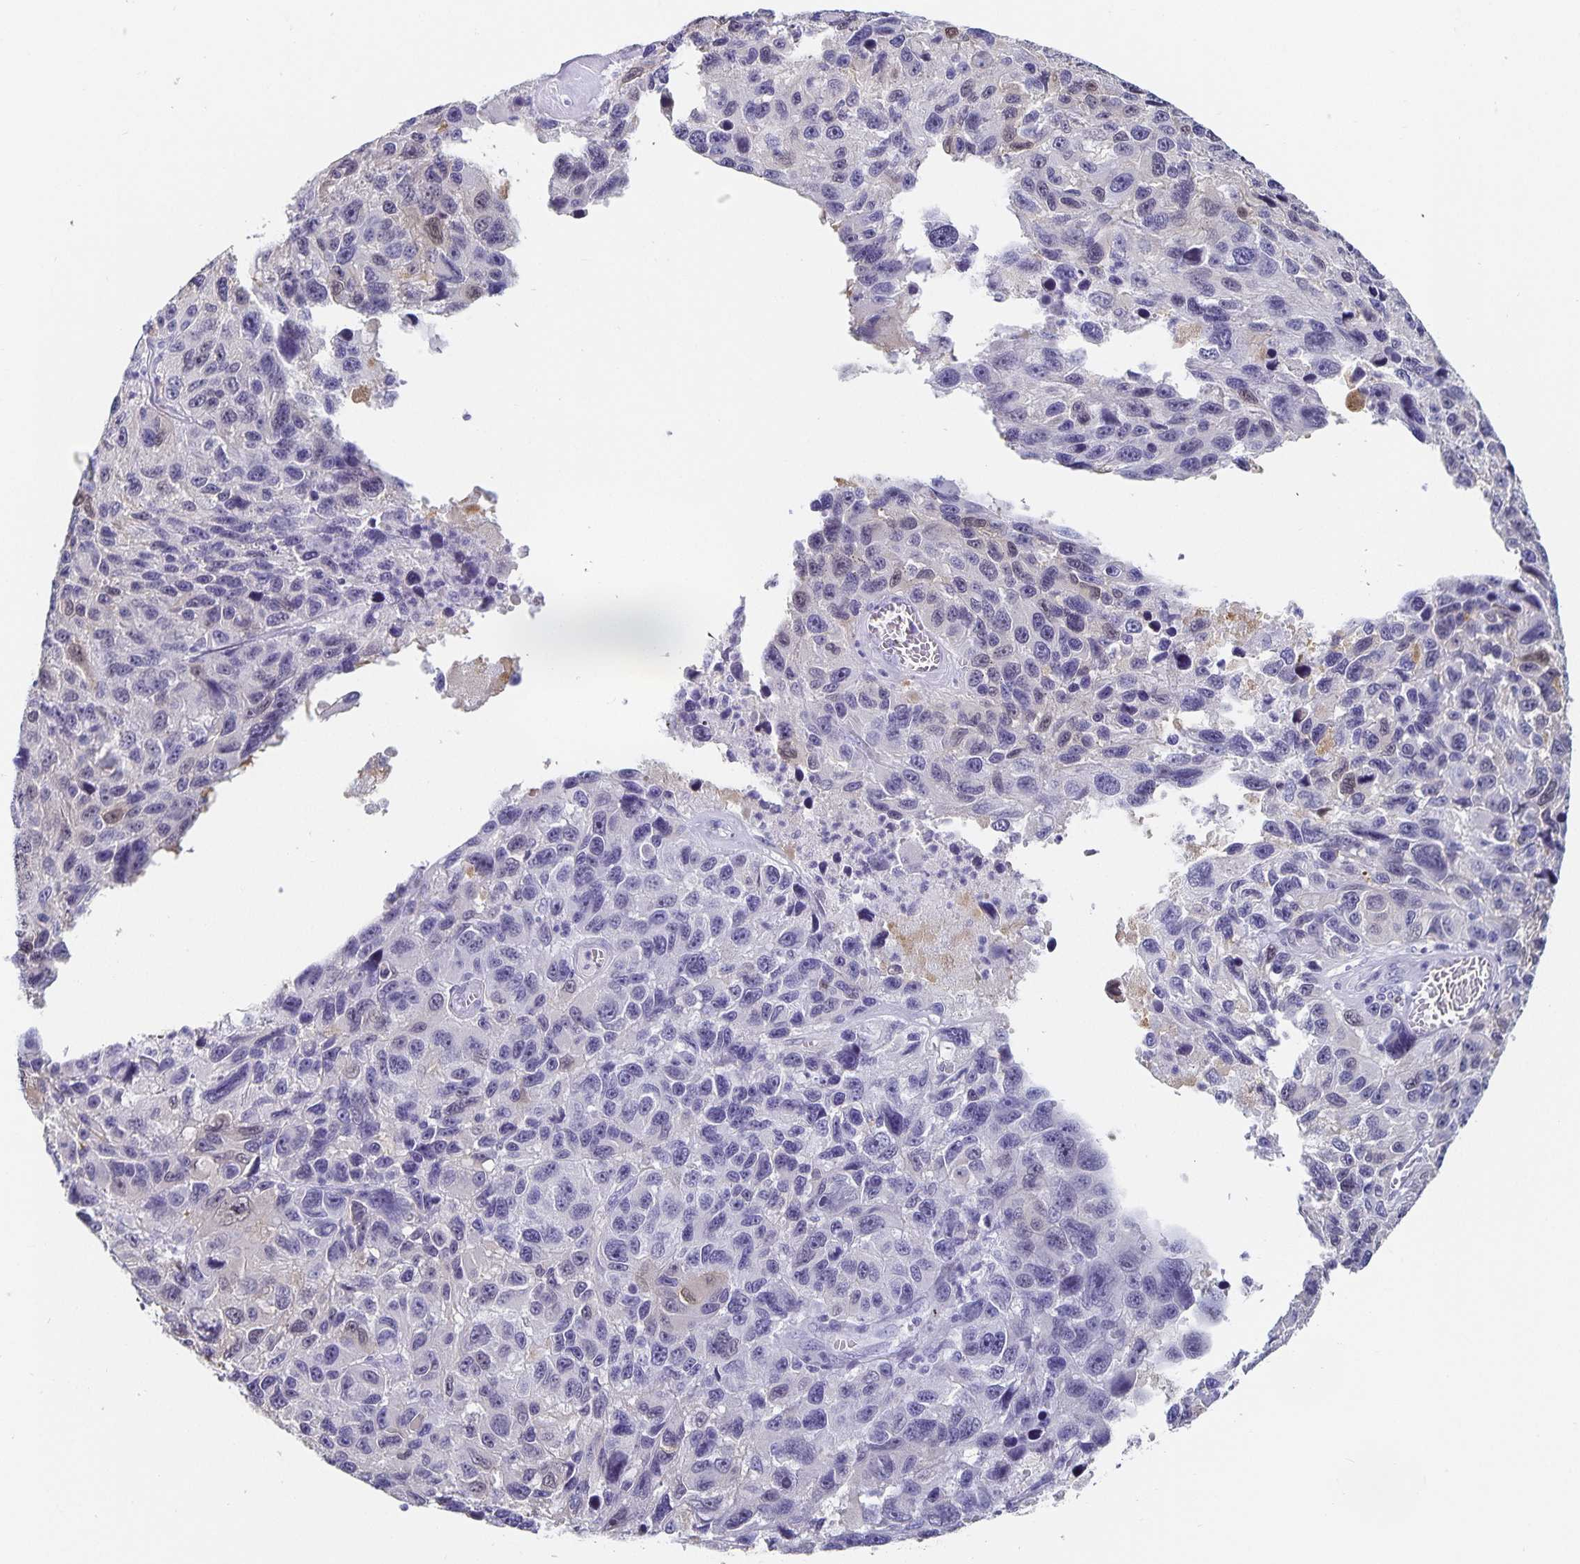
{"staining": {"intensity": "negative", "quantity": "none", "location": "none"}, "tissue": "melanoma", "cell_type": "Tumor cells", "image_type": "cancer", "snomed": [{"axis": "morphology", "description": "Malignant melanoma, NOS"}, {"axis": "topography", "description": "Skin"}], "caption": "Tumor cells show no significant expression in melanoma. Nuclei are stained in blue.", "gene": "CHGA", "patient": {"sex": "male", "age": 53}}